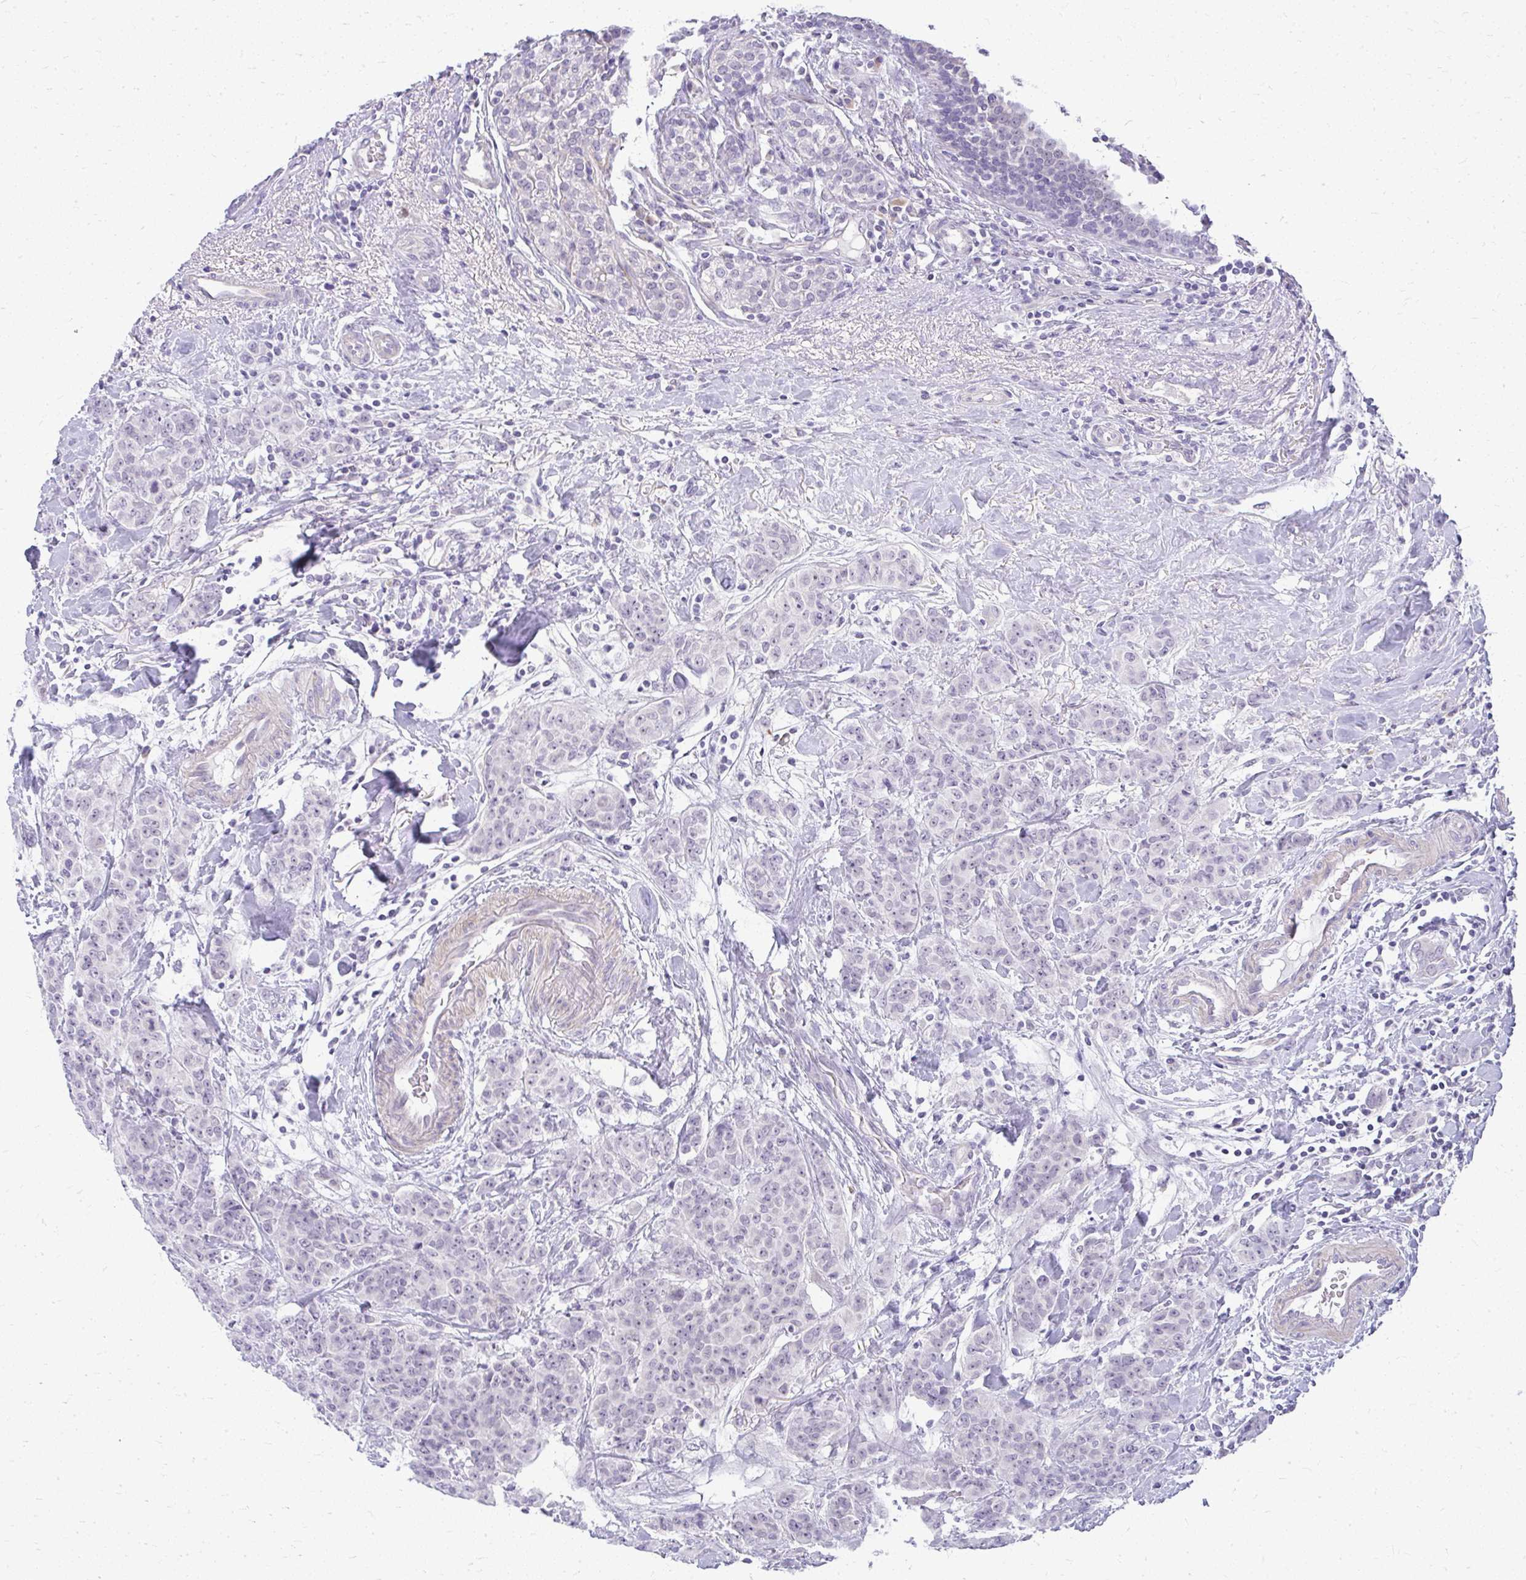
{"staining": {"intensity": "negative", "quantity": "none", "location": "none"}, "tissue": "breast cancer", "cell_type": "Tumor cells", "image_type": "cancer", "snomed": [{"axis": "morphology", "description": "Duct carcinoma"}, {"axis": "topography", "description": "Breast"}], "caption": "Protein analysis of breast cancer displays no significant expression in tumor cells.", "gene": "TEX33", "patient": {"sex": "female", "age": 40}}